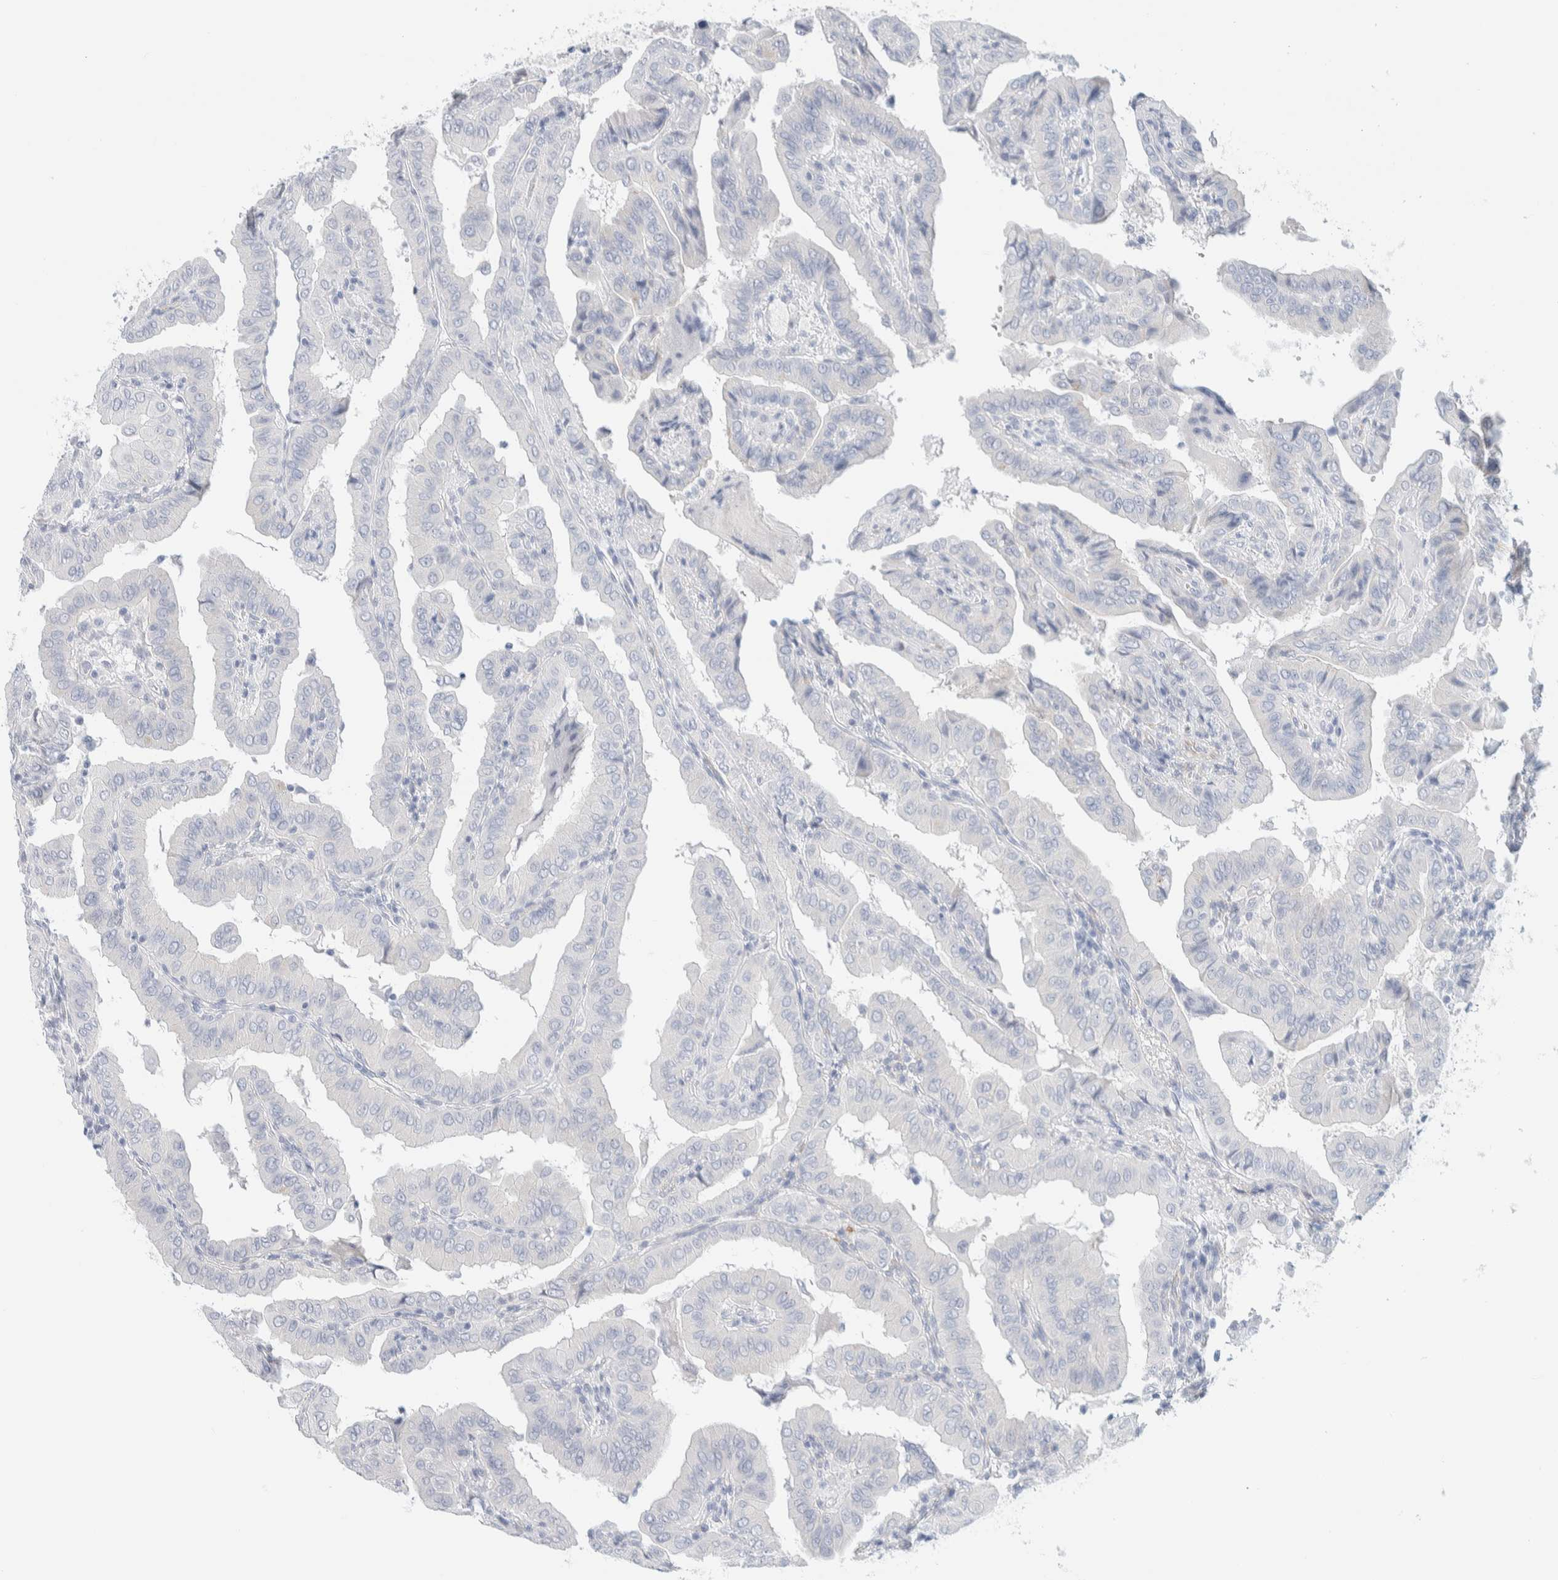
{"staining": {"intensity": "negative", "quantity": "none", "location": "none"}, "tissue": "thyroid cancer", "cell_type": "Tumor cells", "image_type": "cancer", "snomed": [{"axis": "morphology", "description": "Papillary adenocarcinoma, NOS"}, {"axis": "topography", "description": "Thyroid gland"}], "caption": "A histopathology image of human thyroid papillary adenocarcinoma is negative for staining in tumor cells. (DAB (3,3'-diaminobenzidine) IHC, high magnification).", "gene": "ATCAY", "patient": {"sex": "male", "age": 33}}